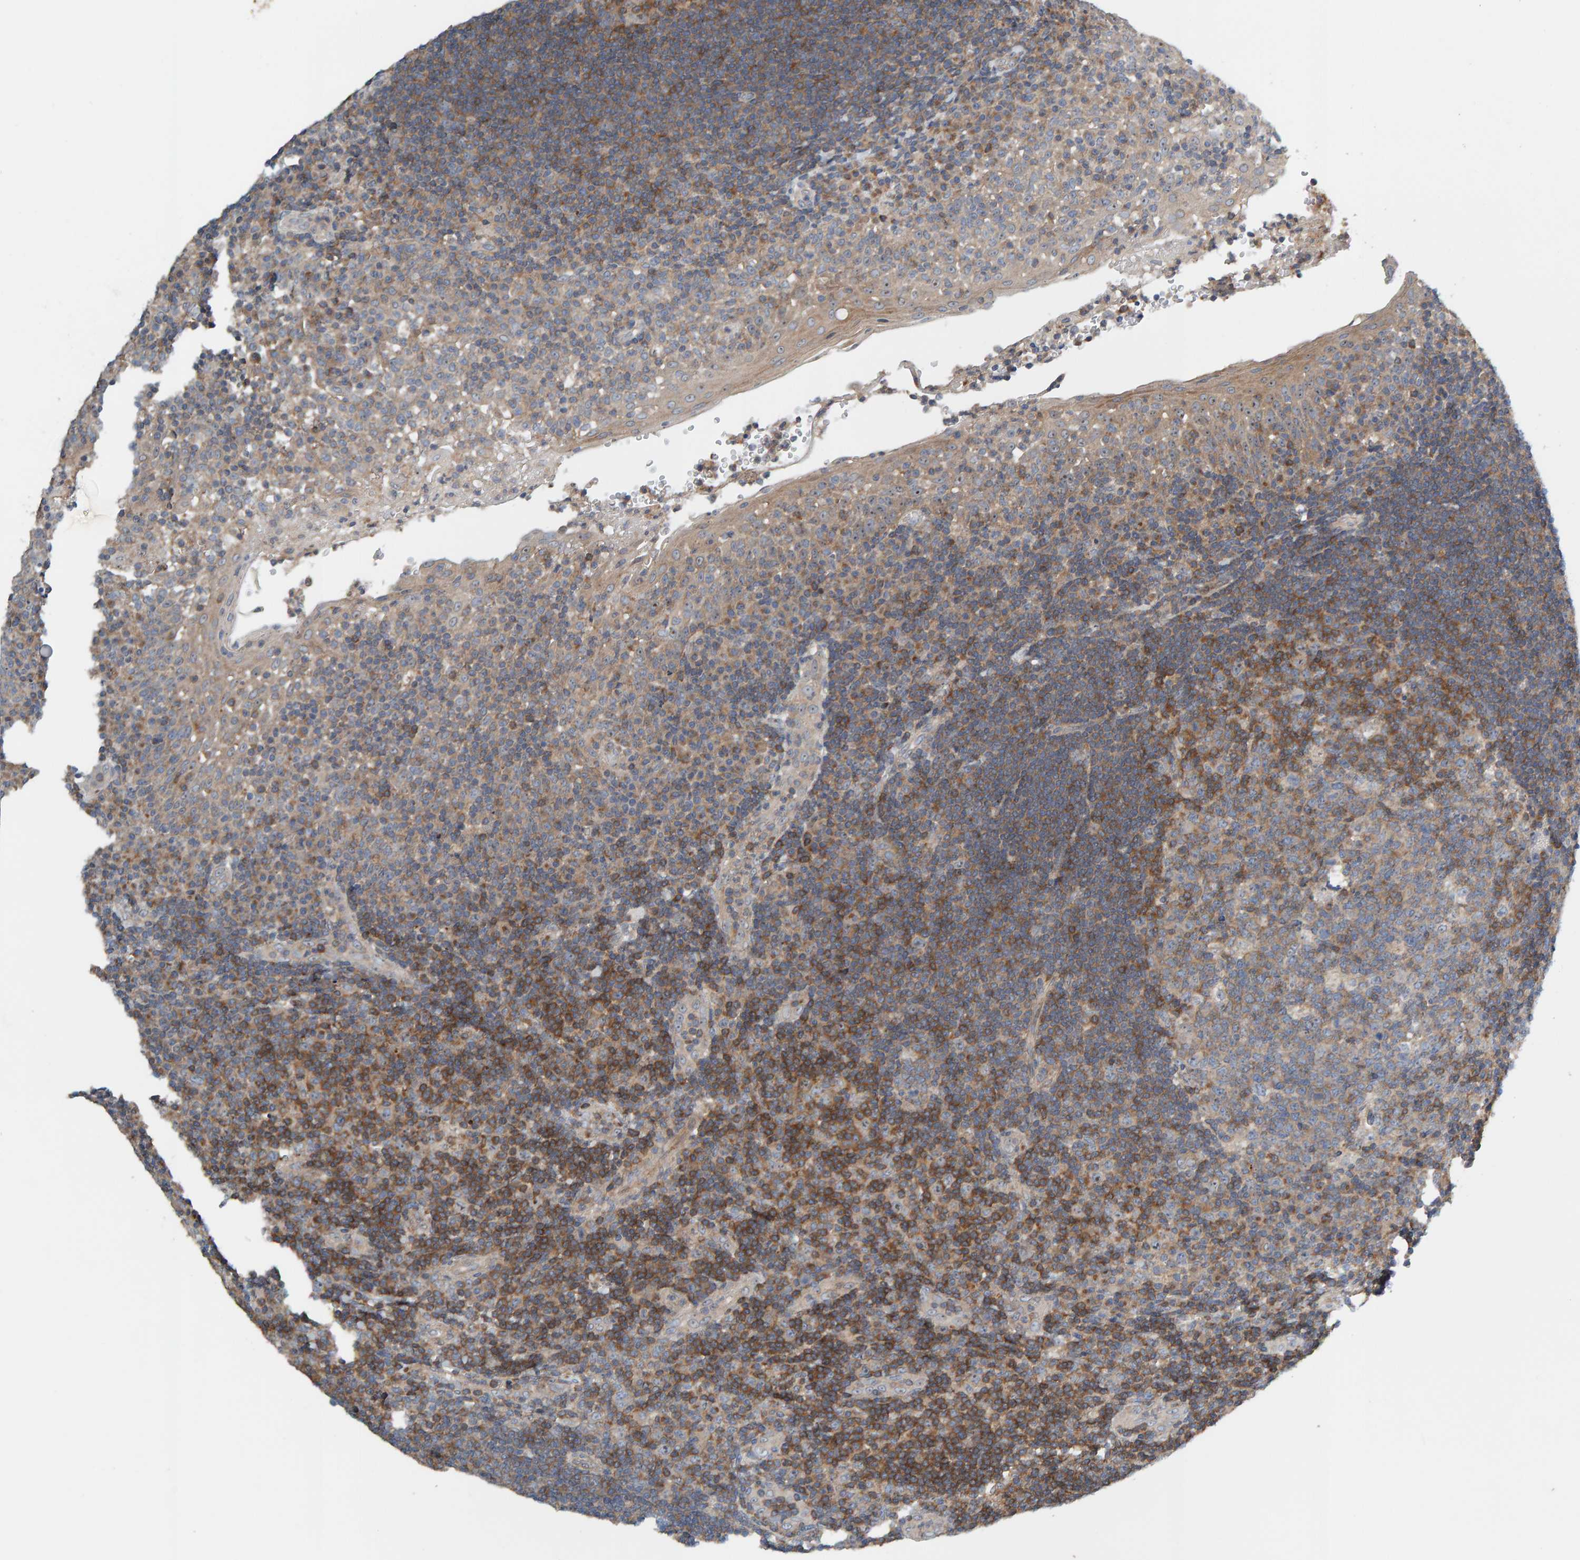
{"staining": {"intensity": "moderate", "quantity": "25%-75%", "location": "cytoplasmic/membranous"}, "tissue": "tonsil", "cell_type": "Germinal center cells", "image_type": "normal", "snomed": [{"axis": "morphology", "description": "Normal tissue, NOS"}, {"axis": "topography", "description": "Tonsil"}], "caption": "Benign tonsil reveals moderate cytoplasmic/membranous positivity in approximately 25%-75% of germinal center cells, visualized by immunohistochemistry. Using DAB (3,3'-diaminobenzidine) (brown) and hematoxylin (blue) stains, captured at high magnification using brightfield microscopy.", "gene": "CCM2", "patient": {"sex": "female", "age": 40}}